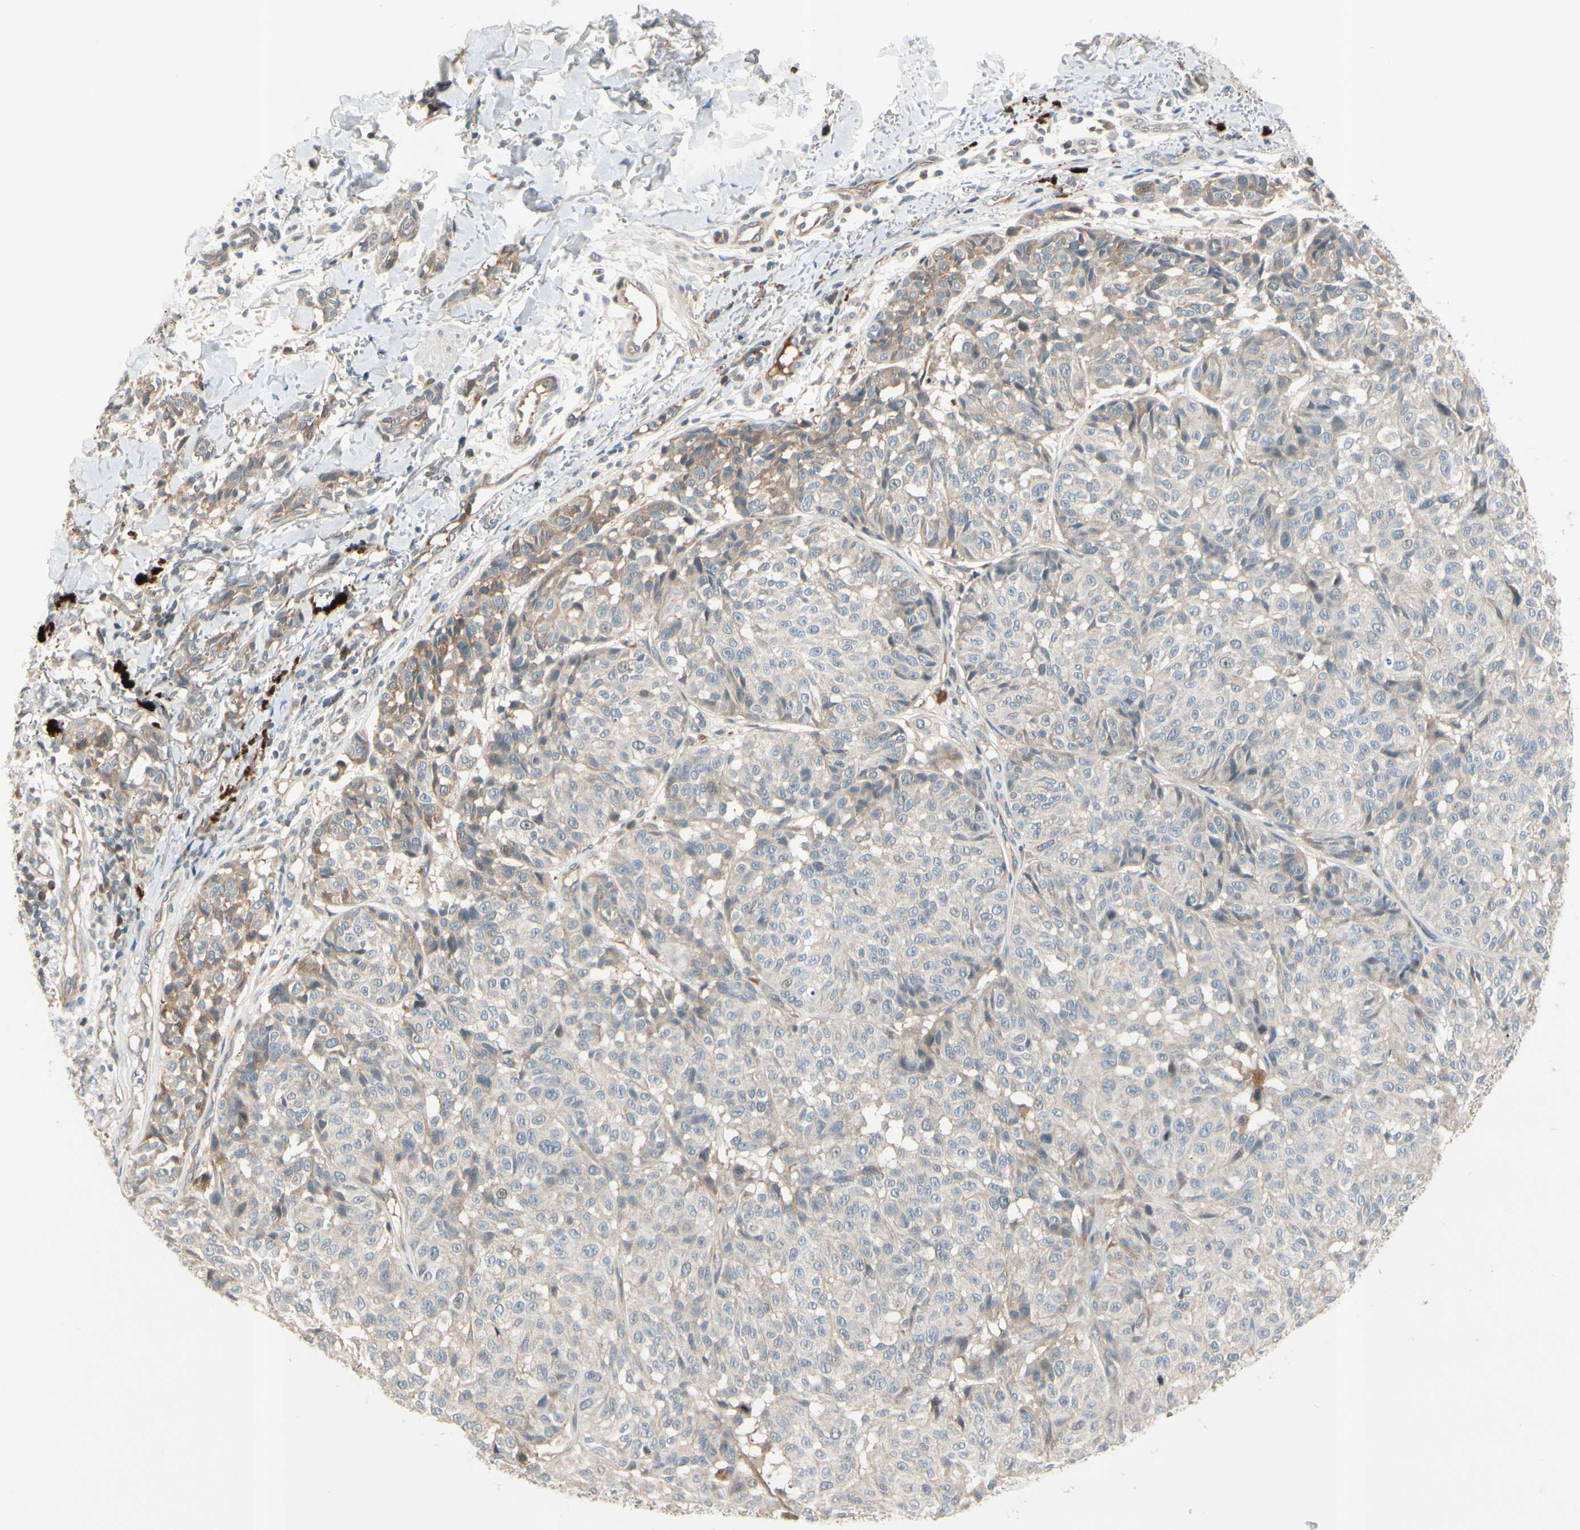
{"staining": {"intensity": "moderate", "quantity": "<25%", "location": "cytoplasmic/membranous"}, "tissue": "melanoma", "cell_type": "Tumor cells", "image_type": "cancer", "snomed": [{"axis": "morphology", "description": "Malignant melanoma, NOS"}, {"axis": "topography", "description": "Skin"}], "caption": "Immunohistochemistry of human malignant melanoma displays low levels of moderate cytoplasmic/membranous staining in about <25% of tumor cells. (IHC, brightfield microscopy, high magnification).", "gene": "ICAM5", "patient": {"sex": "female", "age": 46}}